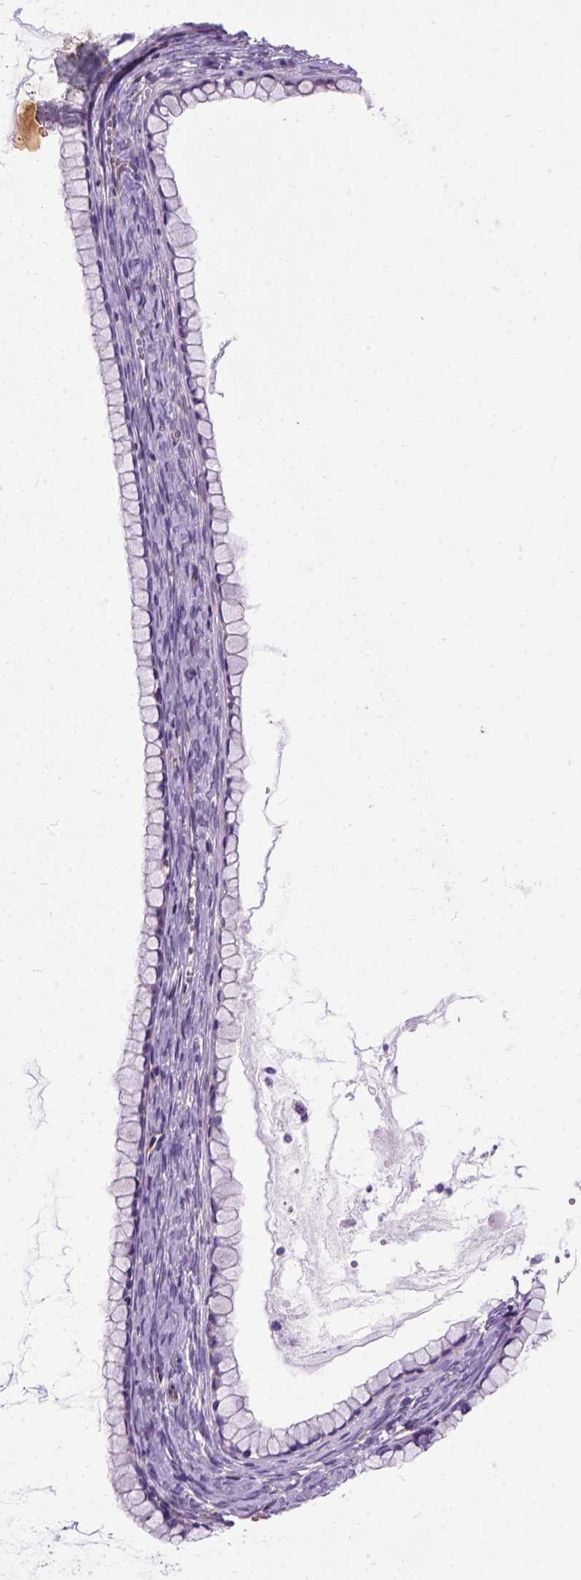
{"staining": {"intensity": "negative", "quantity": "none", "location": "none"}, "tissue": "ovarian cancer", "cell_type": "Tumor cells", "image_type": "cancer", "snomed": [{"axis": "morphology", "description": "Cystadenocarcinoma, mucinous, NOS"}, {"axis": "topography", "description": "Ovary"}], "caption": "This micrograph is of mucinous cystadenocarcinoma (ovarian) stained with immunohistochemistry (IHC) to label a protein in brown with the nuclei are counter-stained blue. There is no expression in tumor cells.", "gene": "SEMA4F", "patient": {"sex": "female", "age": 41}}